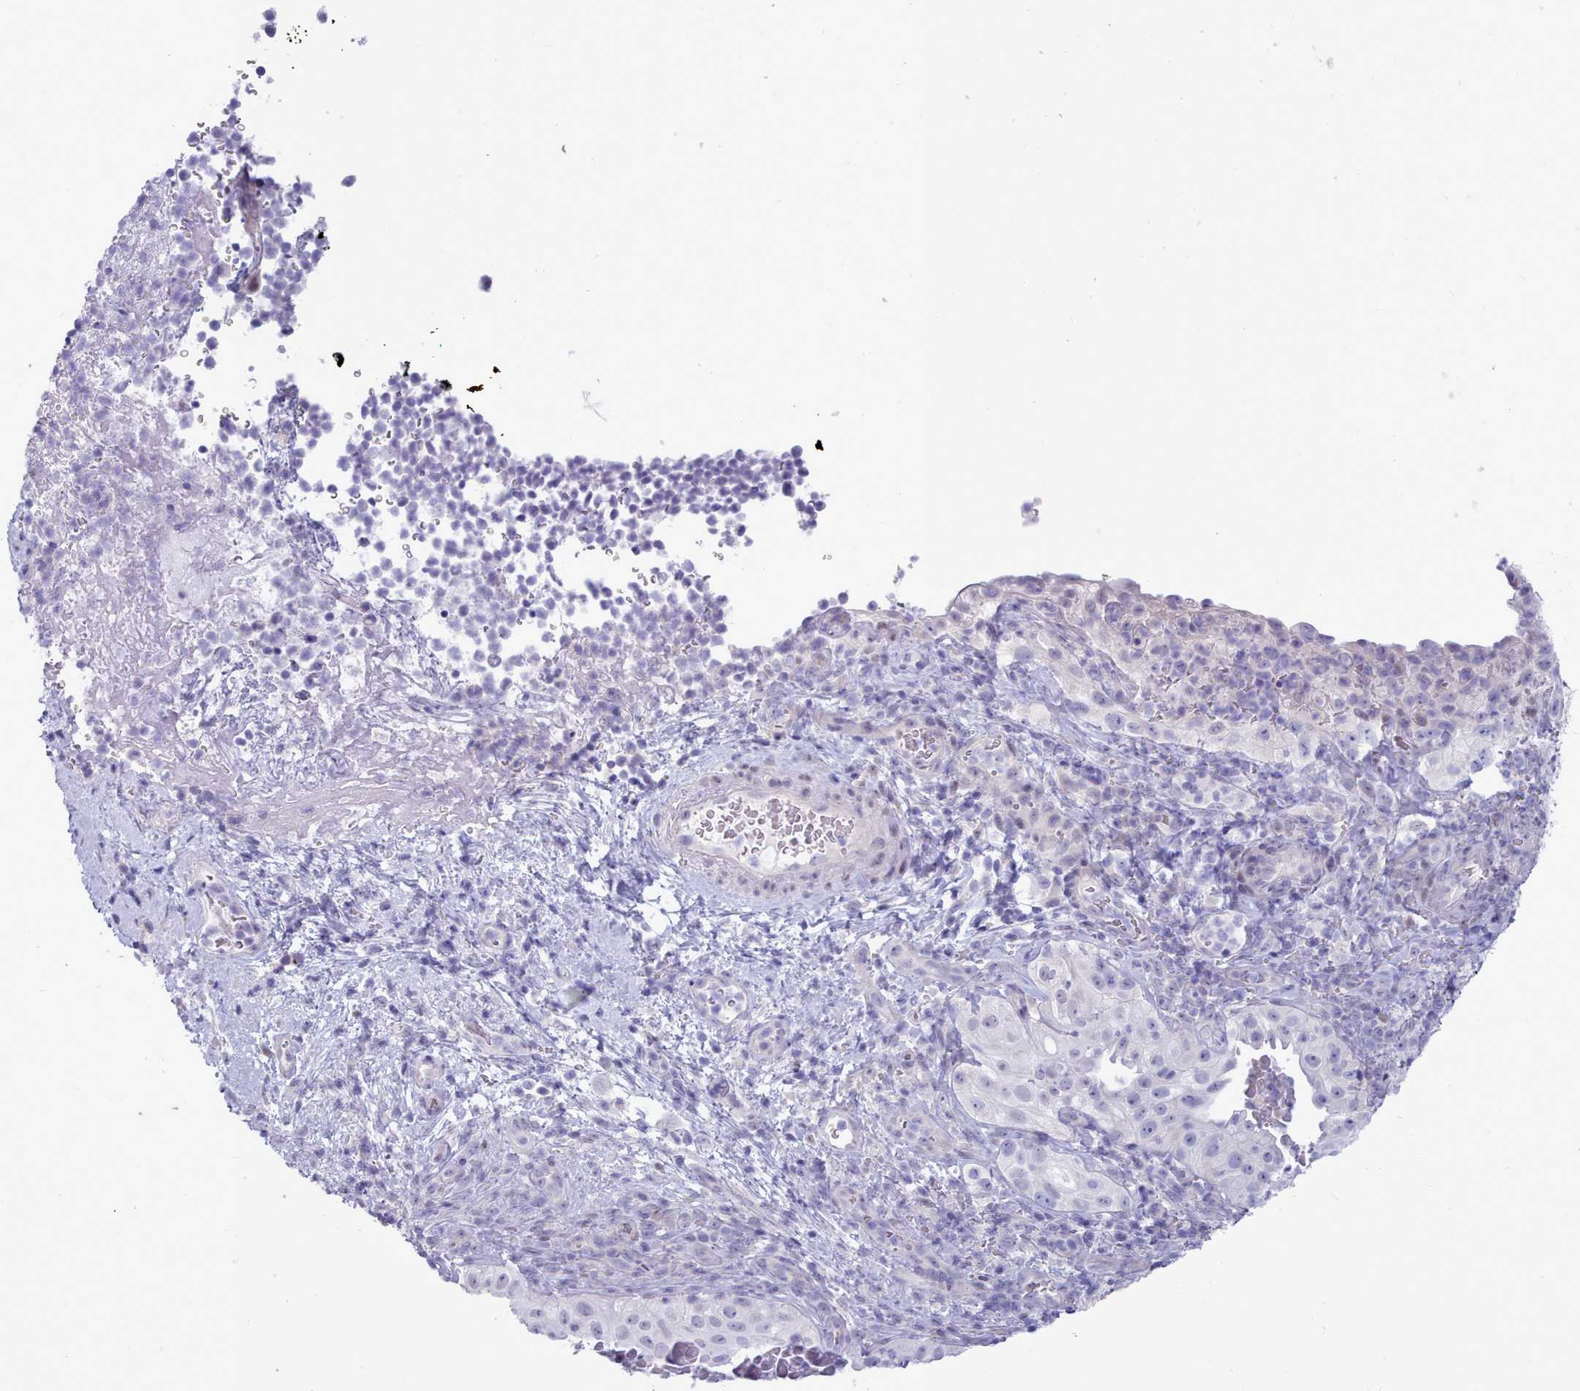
{"staining": {"intensity": "negative", "quantity": "none", "location": "none"}, "tissue": "cervical cancer", "cell_type": "Tumor cells", "image_type": "cancer", "snomed": [{"axis": "morphology", "description": "Squamous cell carcinoma, NOS"}, {"axis": "topography", "description": "Cervix"}], "caption": "A high-resolution image shows IHC staining of squamous cell carcinoma (cervical), which demonstrates no significant expression in tumor cells. (Brightfield microscopy of DAB immunohistochemistry at high magnification).", "gene": "TMEM253", "patient": {"sex": "female", "age": 52}}